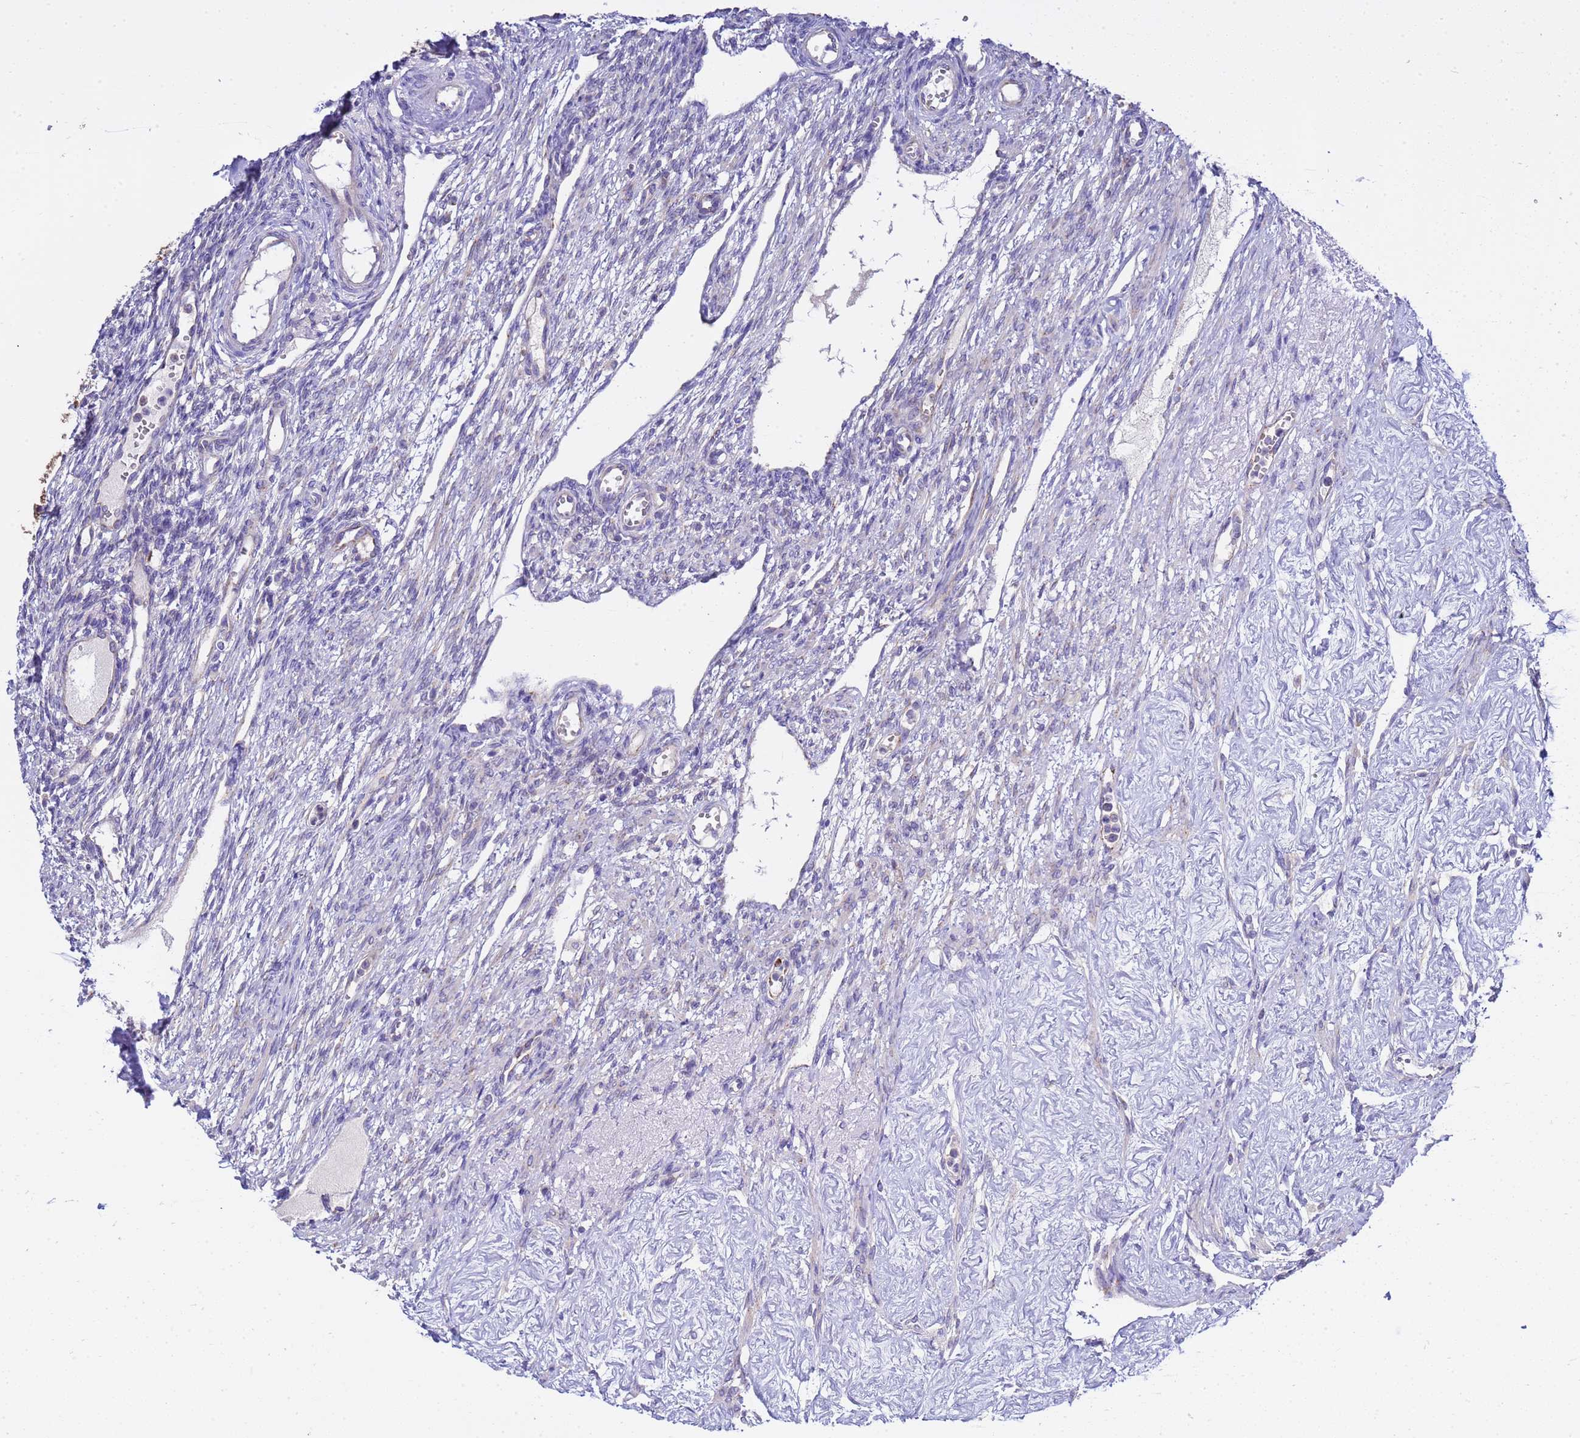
{"staining": {"intensity": "negative", "quantity": "none", "location": "none"}, "tissue": "ovary", "cell_type": "Ovarian stroma cells", "image_type": "normal", "snomed": [{"axis": "morphology", "description": "Normal tissue, NOS"}, {"axis": "morphology", "description": "Cyst, NOS"}, {"axis": "topography", "description": "Ovary"}], "caption": "This is a micrograph of immunohistochemistry (IHC) staining of unremarkable ovary, which shows no positivity in ovarian stroma cells. The staining was performed using DAB (3,3'-diaminobenzidine) to visualize the protein expression in brown, while the nuclei were stained in blue with hematoxylin (Magnification: 20x).", "gene": "ANAPC1", "patient": {"sex": "female", "age": 33}}